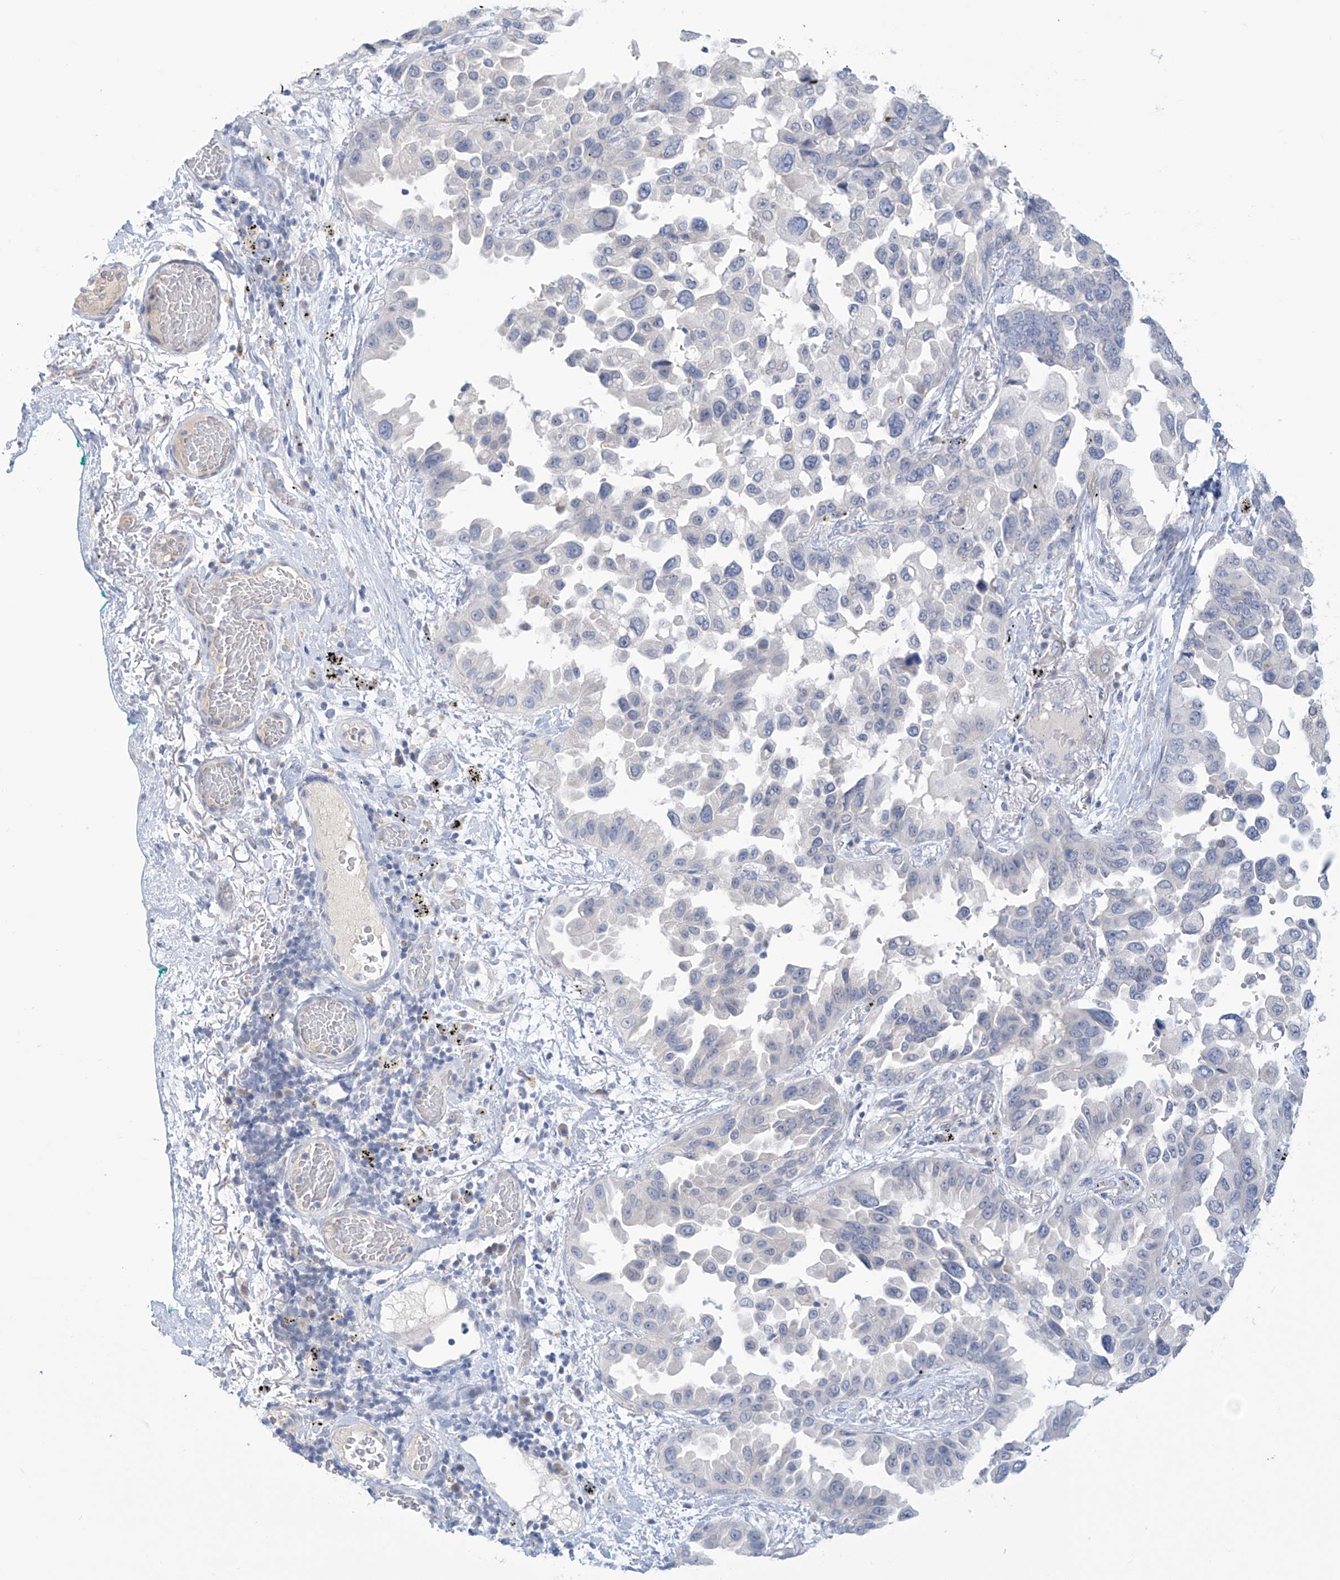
{"staining": {"intensity": "negative", "quantity": "none", "location": "none"}, "tissue": "lung cancer", "cell_type": "Tumor cells", "image_type": "cancer", "snomed": [{"axis": "morphology", "description": "Adenocarcinoma, NOS"}, {"axis": "topography", "description": "Lung"}], "caption": "DAB (3,3'-diaminobenzidine) immunohistochemical staining of human lung adenocarcinoma exhibits no significant expression in tumor cells.", "gene": "IBA57", "patient": {"sex": "female", "age": 67}}